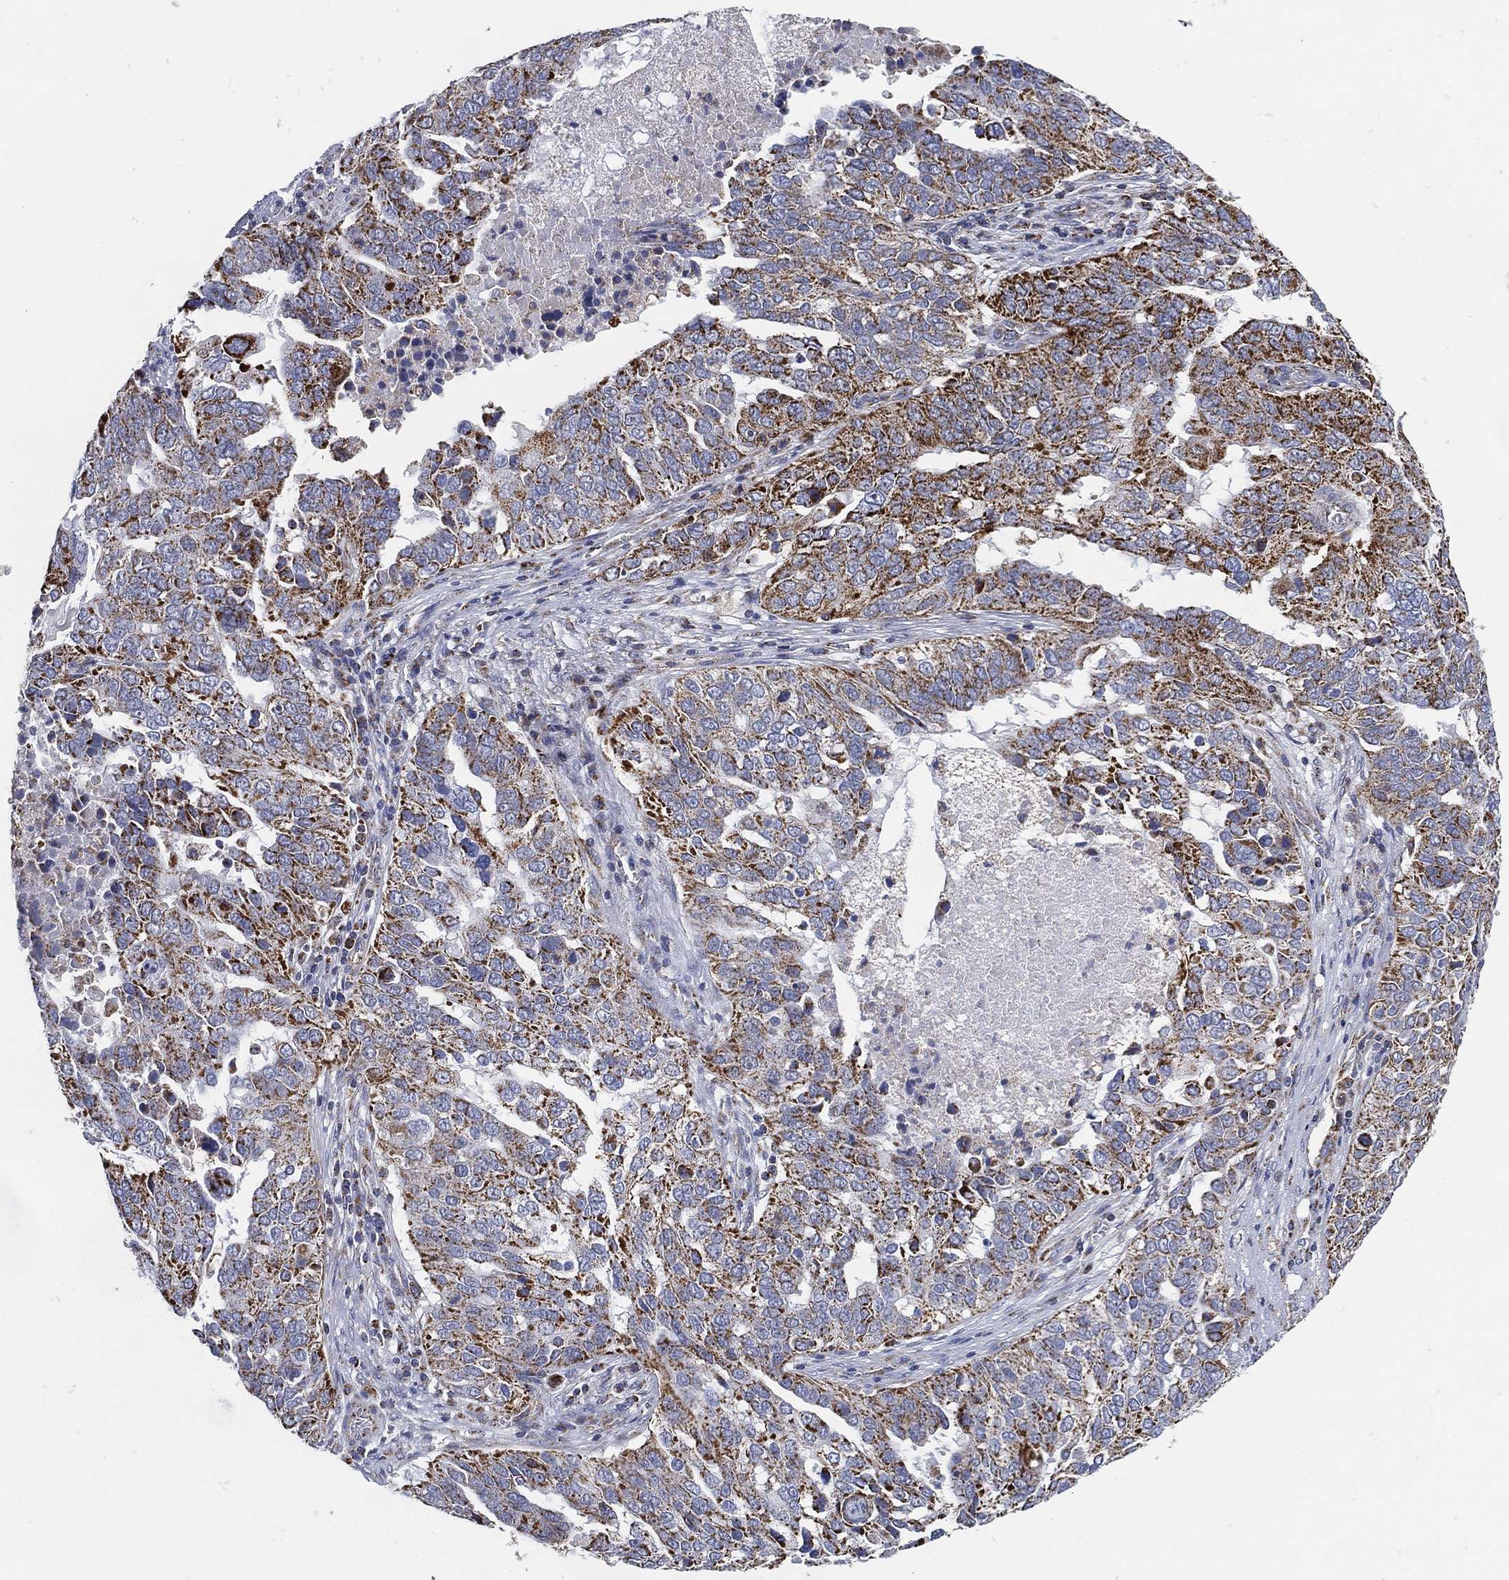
{"staining": {"intensity": "strong", "quantity": "<25%", "location": "cytoplasmic/membranous"}, "tissue": "ovarian cancer", "cell_type": "Tumor cells", "image_type": "cancer", "snomed": [{"axis": "morphology", "description": "Carcinoma, endometroid"}, {"axis": "topography", "description": "Soft tissue"}, {"axis": "topography", "description": "Ovary"}], "caption": "Human ovarian cancer (endometroid carcinoma) stained with a brown dye reveals strong cytoplasmic/membranous positive positivity in approximately <25% of tumor cells.", "gene": "GCAT", "patient": {"sex": "female", "age": 52}}